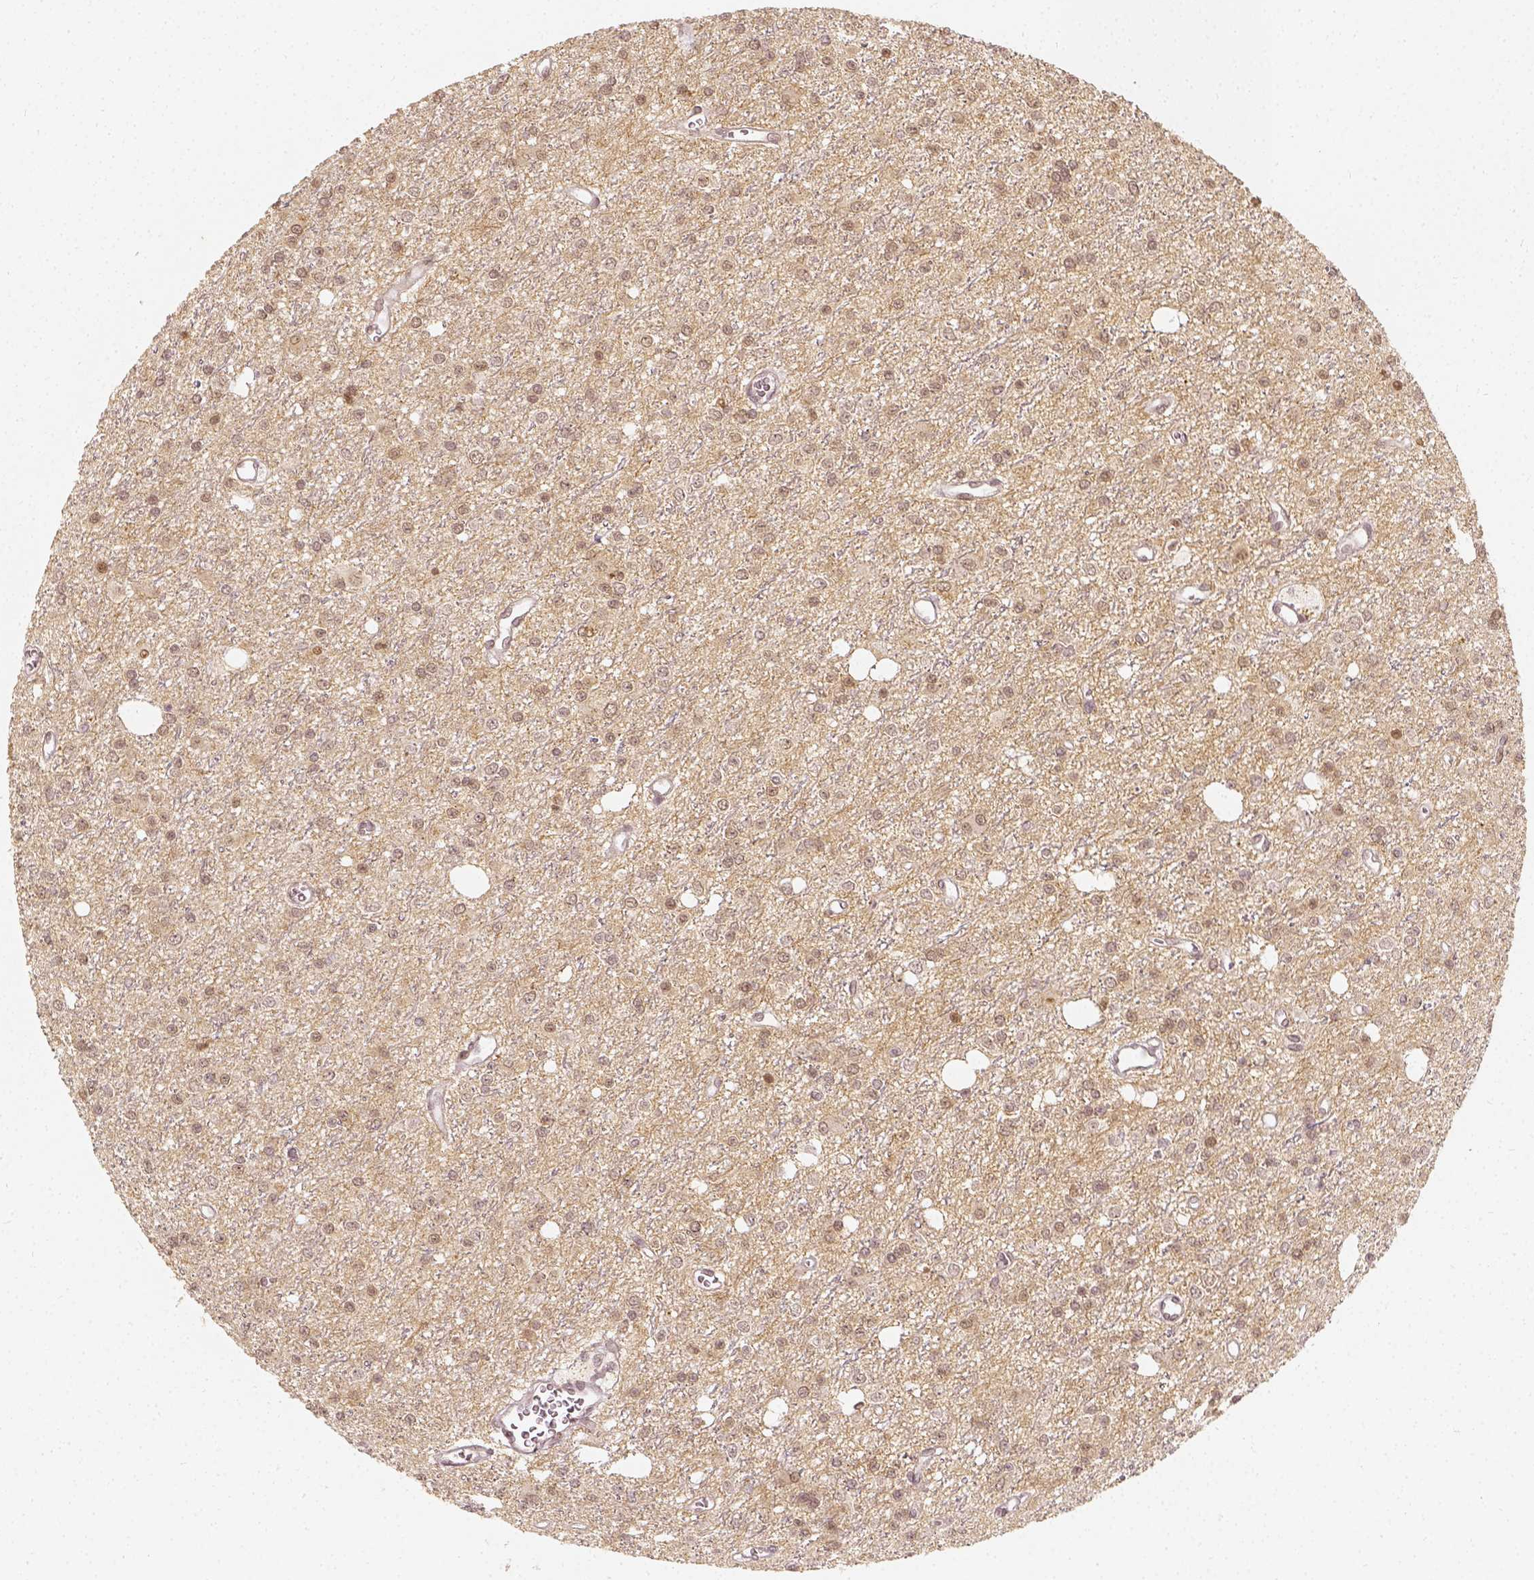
{"staining": {"intensity": "weak", "quantity": "25%-75%", "location": "cytoplasmic/membranous,nuclear"}, "tissue": "glioma", "cell_type": "Tumor cells", "image_type": "cancer", "snomed": [{"axis": "morphology", "description": "Glioma, malignant, Low grade"}, {"axis": "topography", "description": "Brain"}], "caption": "This is an image of IHC staining of glioma, which shows weak positivity in the cytoplasmic/membranous and nuclear of tumor cells.", "gene": "ZMAT3", "patient": {"sex": "female", "age": 45}}